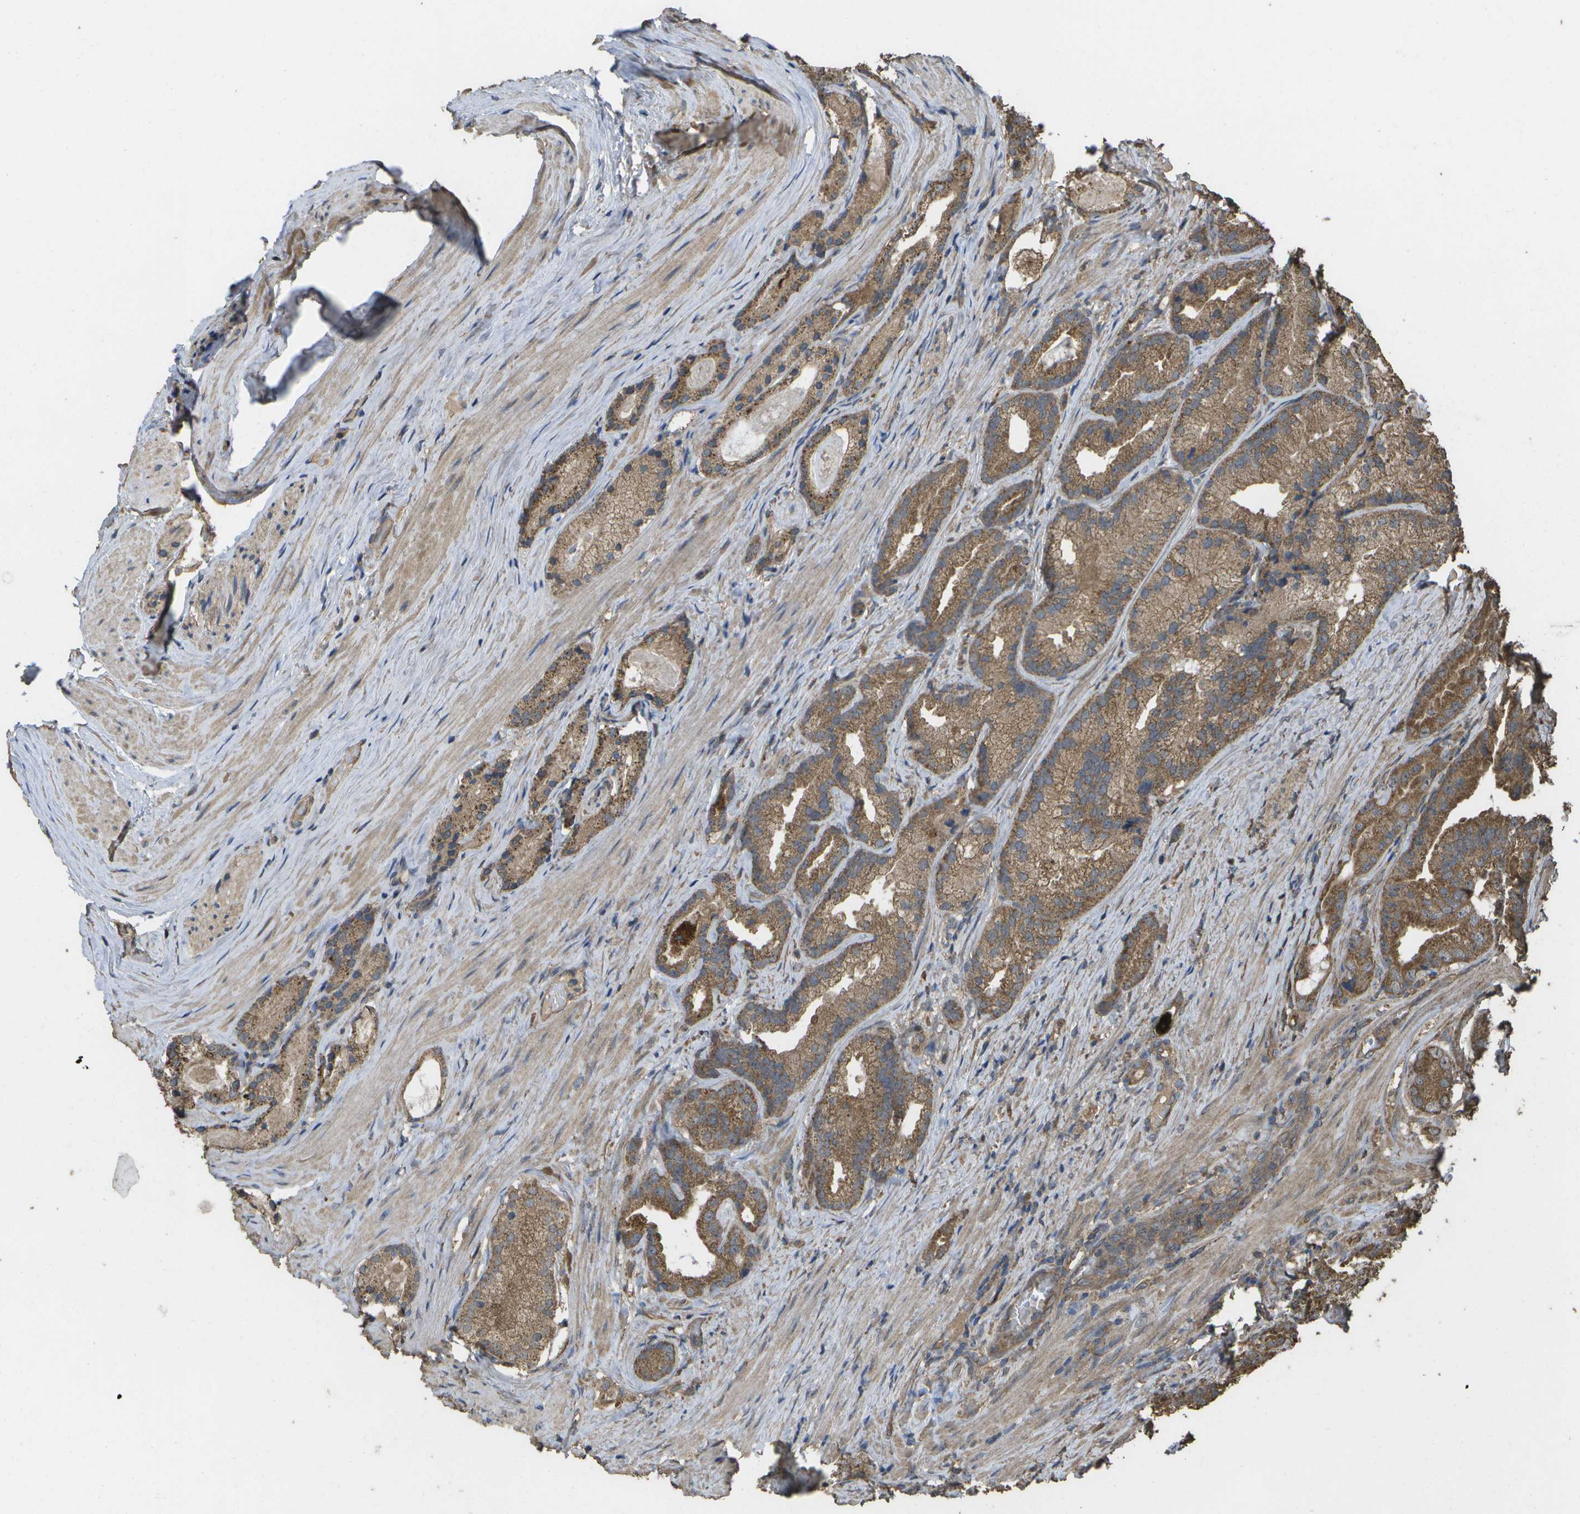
{"staining": {"intensity": "moderate", "quantity": ">75%", "location": "cytoplasmic/membranous"}, "tissue": "prostate cancer", "cell_type": "Tumor cells", "image_type": "cancer", "snomed": [{"axis": "morphology", "description": "Adenocarcinoma, Low grade"}, {"axis": "topography", "description": "Prostate"}], "caption": "Immunohistochemistry (IHC) (DAB) staining of human low-grade adenocarcinoma (prostate) displays moderate cytoplasmic/membranous protein staining in about >75% of tumor cells. Nuclei are stained in blue.", "gene": "SACS", "patient": {"sex": "male", "age": 59}}